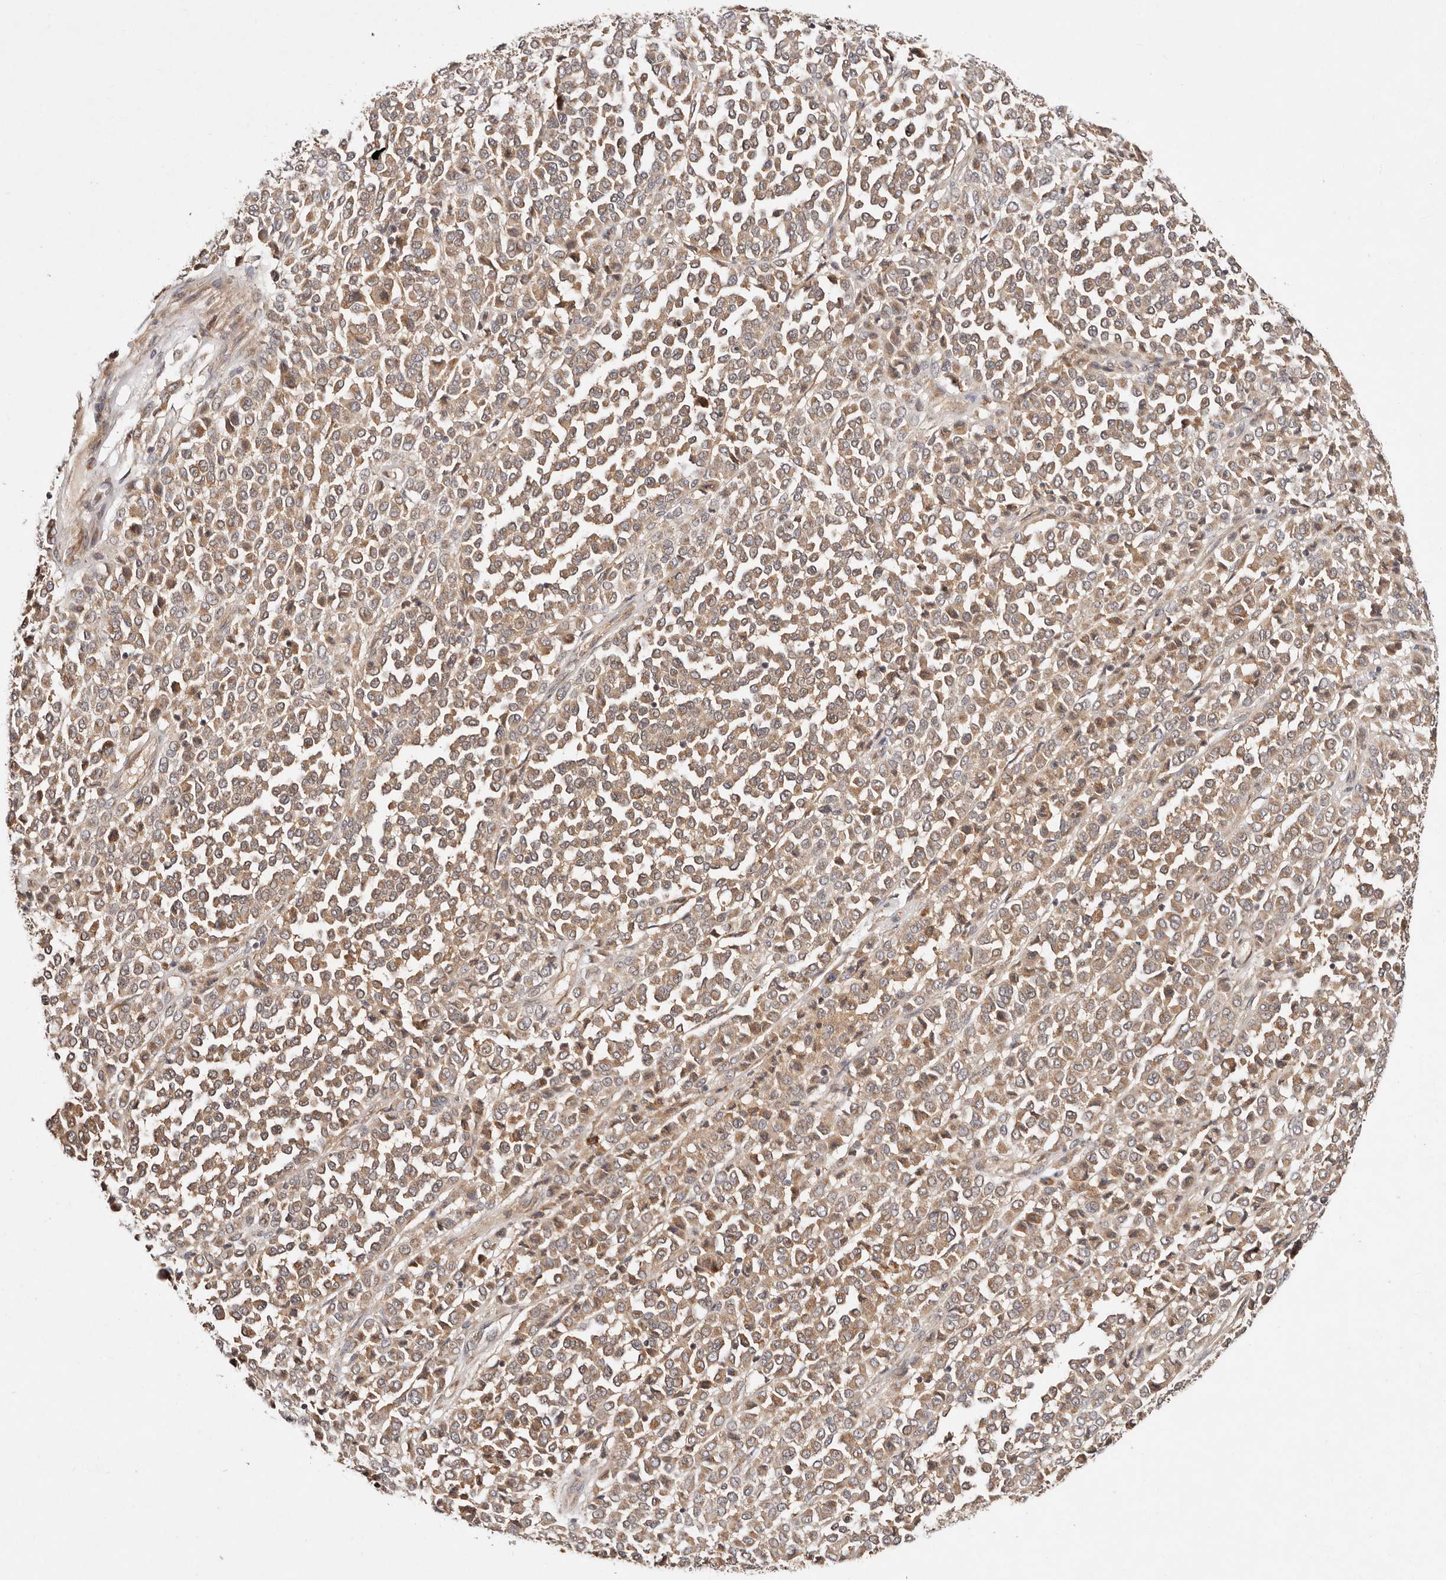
{"staining": {"intensity": "moderate", "quantity": ">75%", "location": "cytoplasmic/membranous"}, "tissue": "melanoma", "cell_type": "Tumor cells", "image_type": "cancer", "snomed": [{"axis": "morphology", "description": "Malignant melanoma, Metastatic site"}, {"axis": "topography", "description": "Pancreas"}], "caption": "Tumor cells reveal medium levels of moderate cytoplasmic/membranous positivity in approximately >75% of cells in human malignant melanoma (metastatic site).", "gene": "DENND11", "patient": {"sex": "female", "age": 30}}